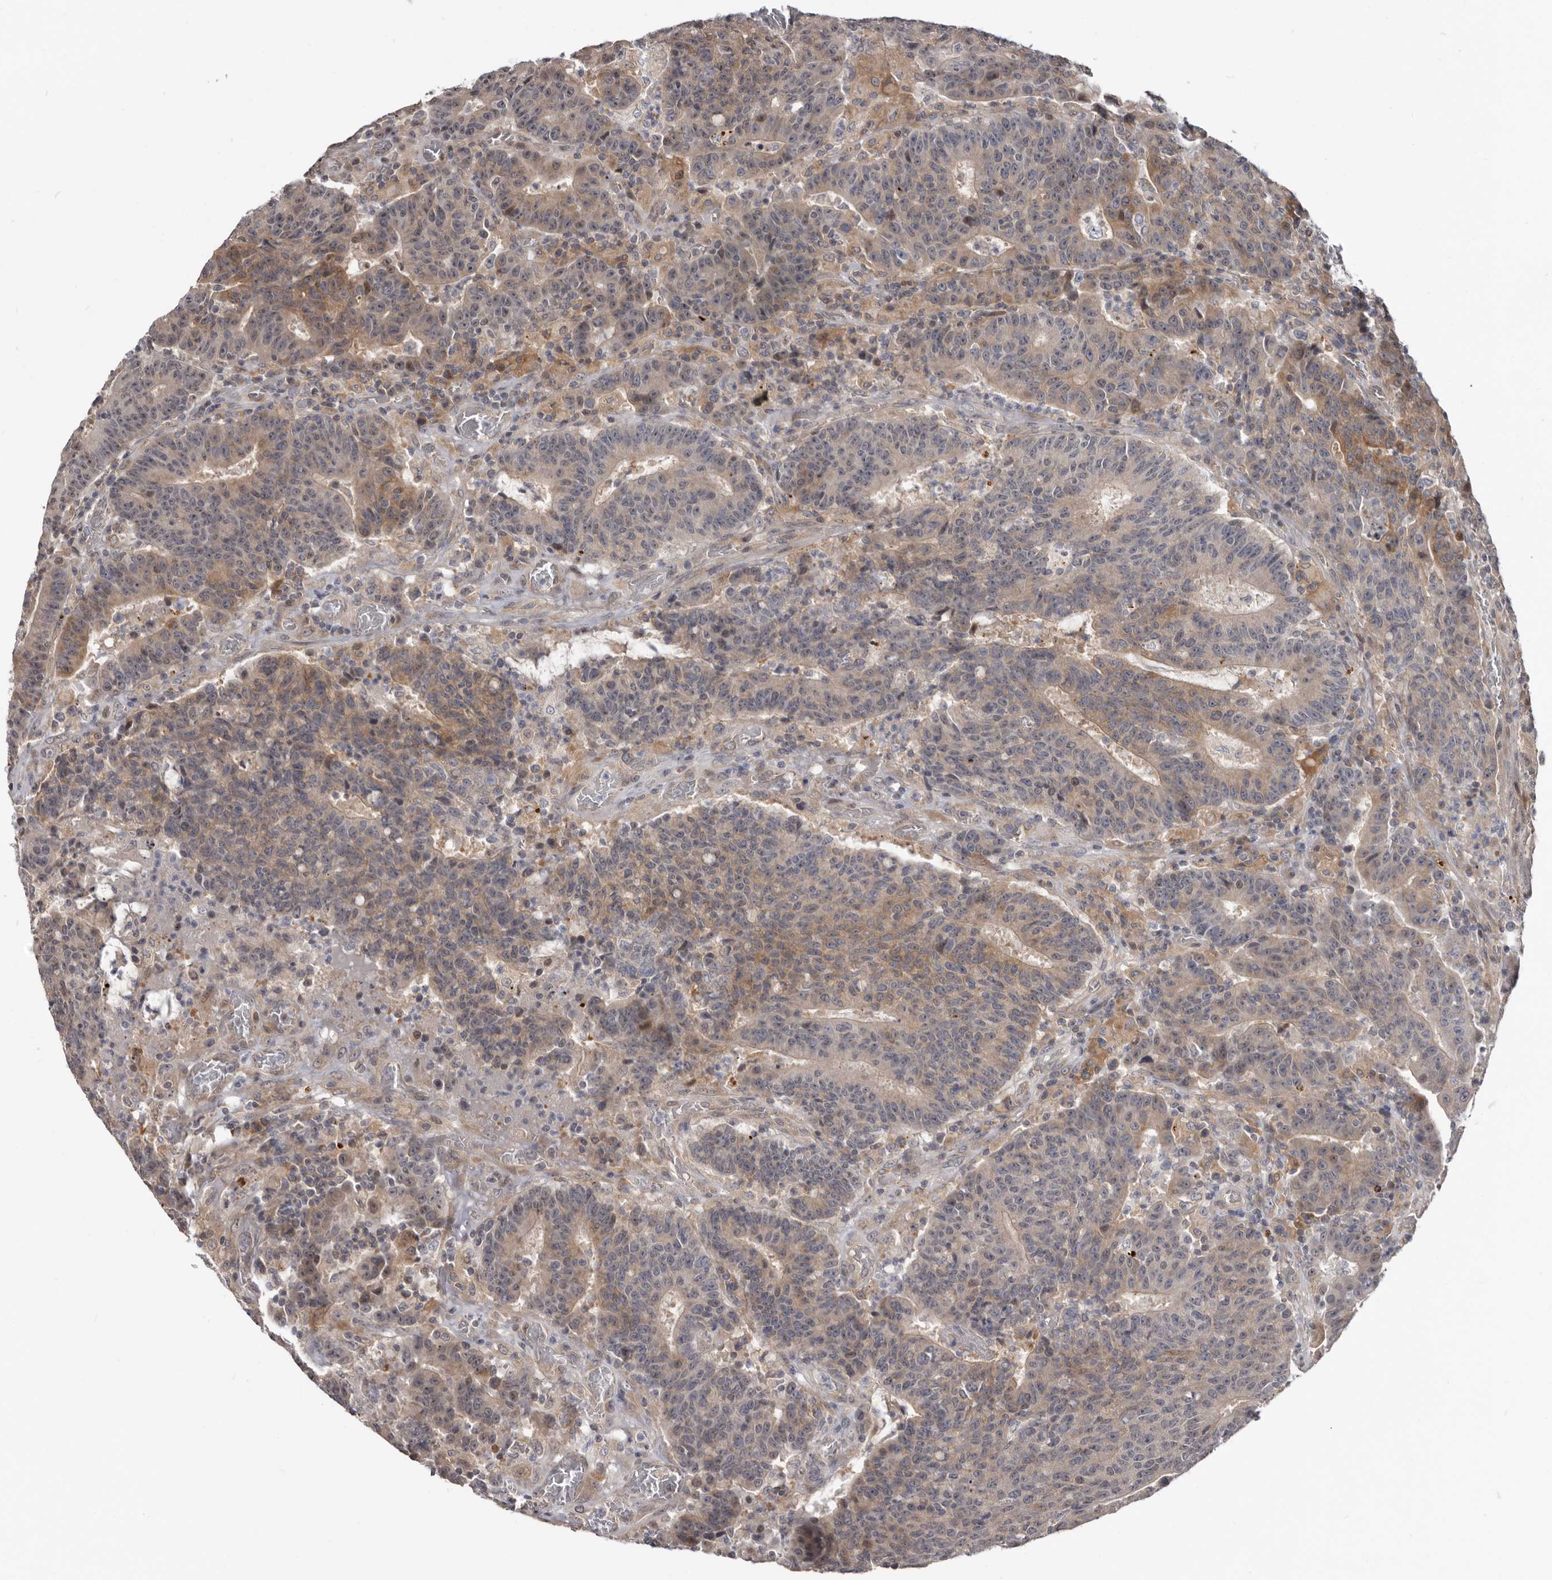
{"staining": {"intensity": "weak", "quantity": "25%-75%", "location": "cytoplasmic/membranous"}, "tissue": "colorectal cancer", "cell_type": "Tumor cells", "image_type": "cancer", "snomed": [{"axis": "morphology", "description": "Adenocarcinoma, NOS"}, {"axis": "topography", "description": "Colon"}], "caption": "Colorectal adenocarcinoma tissue displays weak cytoplasmic/membranous expression in approximately 25%-75% of tumor cells", "gene": "BAD", "patient": {"sex": "female", "age": 75}}